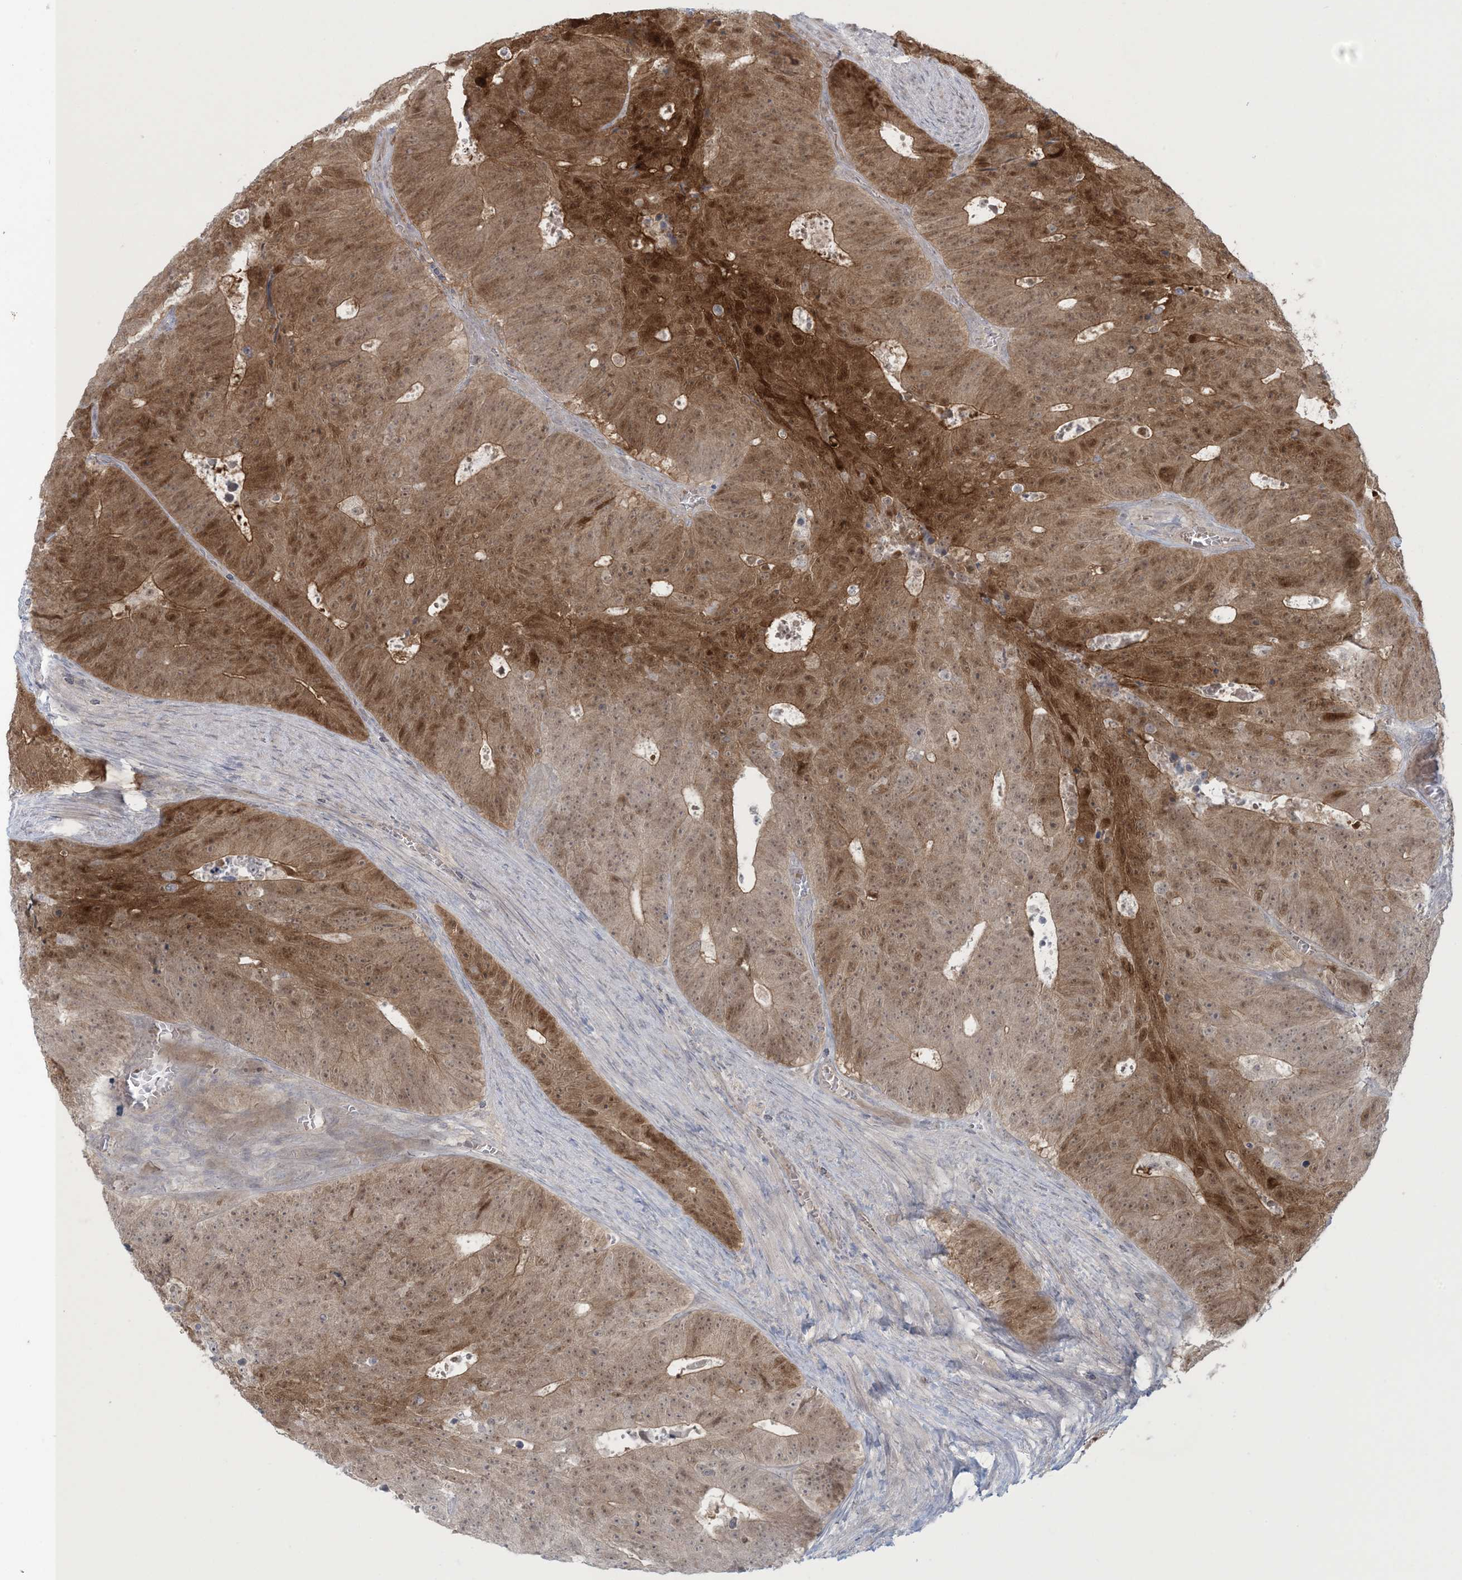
{"staining": {"intensity": "moderate", "quantity": ">75%", "location": "cytoplasmic/membranous,nuclear"}, "tissue": "colorectal cancer", "cell_type": "Tumor cells", "image_type": "cancer", "snomed": [{"axis": "morphology", "description": "Adenocarcinoma, NOS"}, {"axis": "topography", "description": "Colon"}], "caption": "The image exhibits a brown stain indicating the presence of a protein in the cytoplasmic/membranous and nuclear of tumor cells in colorectal cancer (adenocarcinoma).", "gene": "NRBP2", "patient": {"sex": "male", "age": 87}}